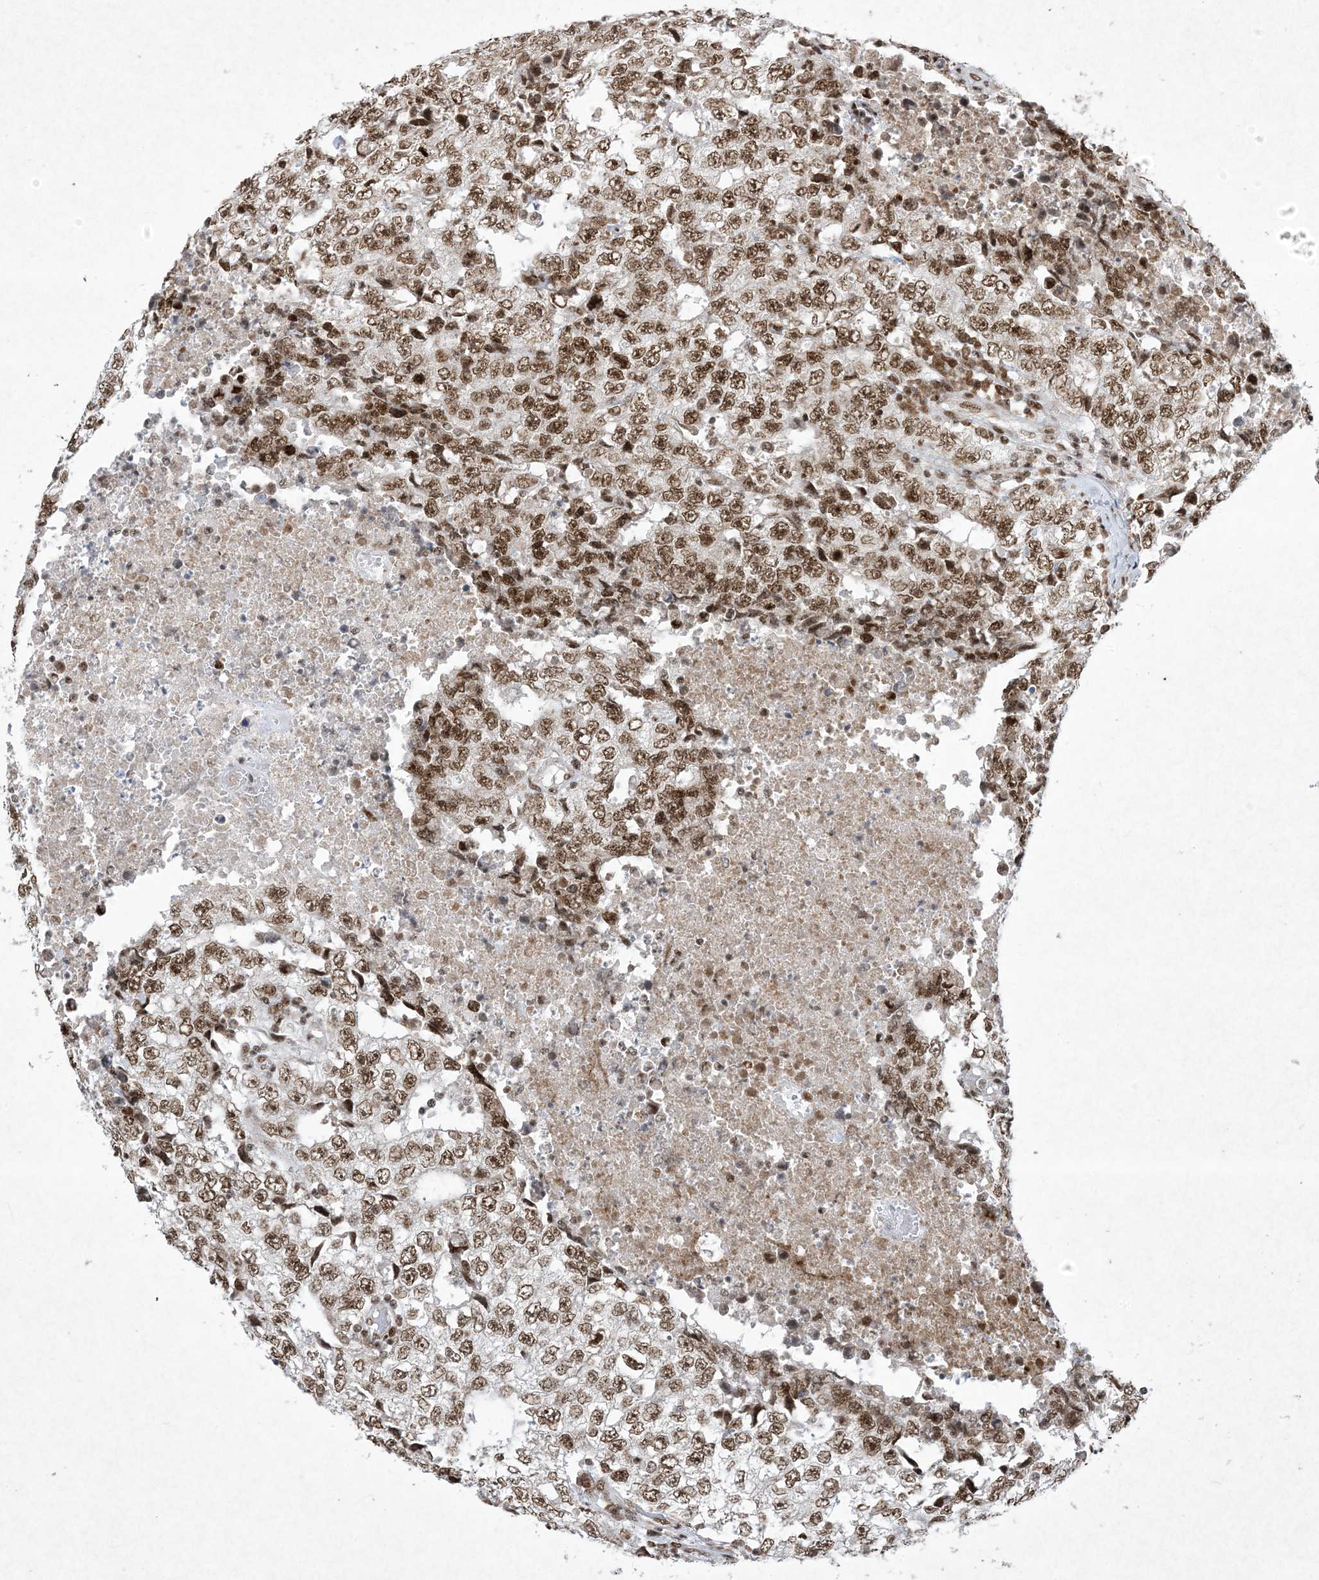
{"staining": {"intensity": "strong", "quantity": ">75%", "location": "nuclear"}, "tissue": "testis cancer", "cell_type": "Tumor cells", "image_type": "cancer", "snomed": [{"axis": "morphology", "description": "Necrosis, NOS"}, {"axis": "morphology", "description": "Carcinoma, Embryonal, NOS"}, {"axis": "topography", "description": "Testis"}], "caption": "A brown stain highlights strong nuclear positivity of a protein in human testis embryonal carcinoma tumor cells.", "gene": "PKNOX2", "patient": {"sex": "male", "age": 19}}